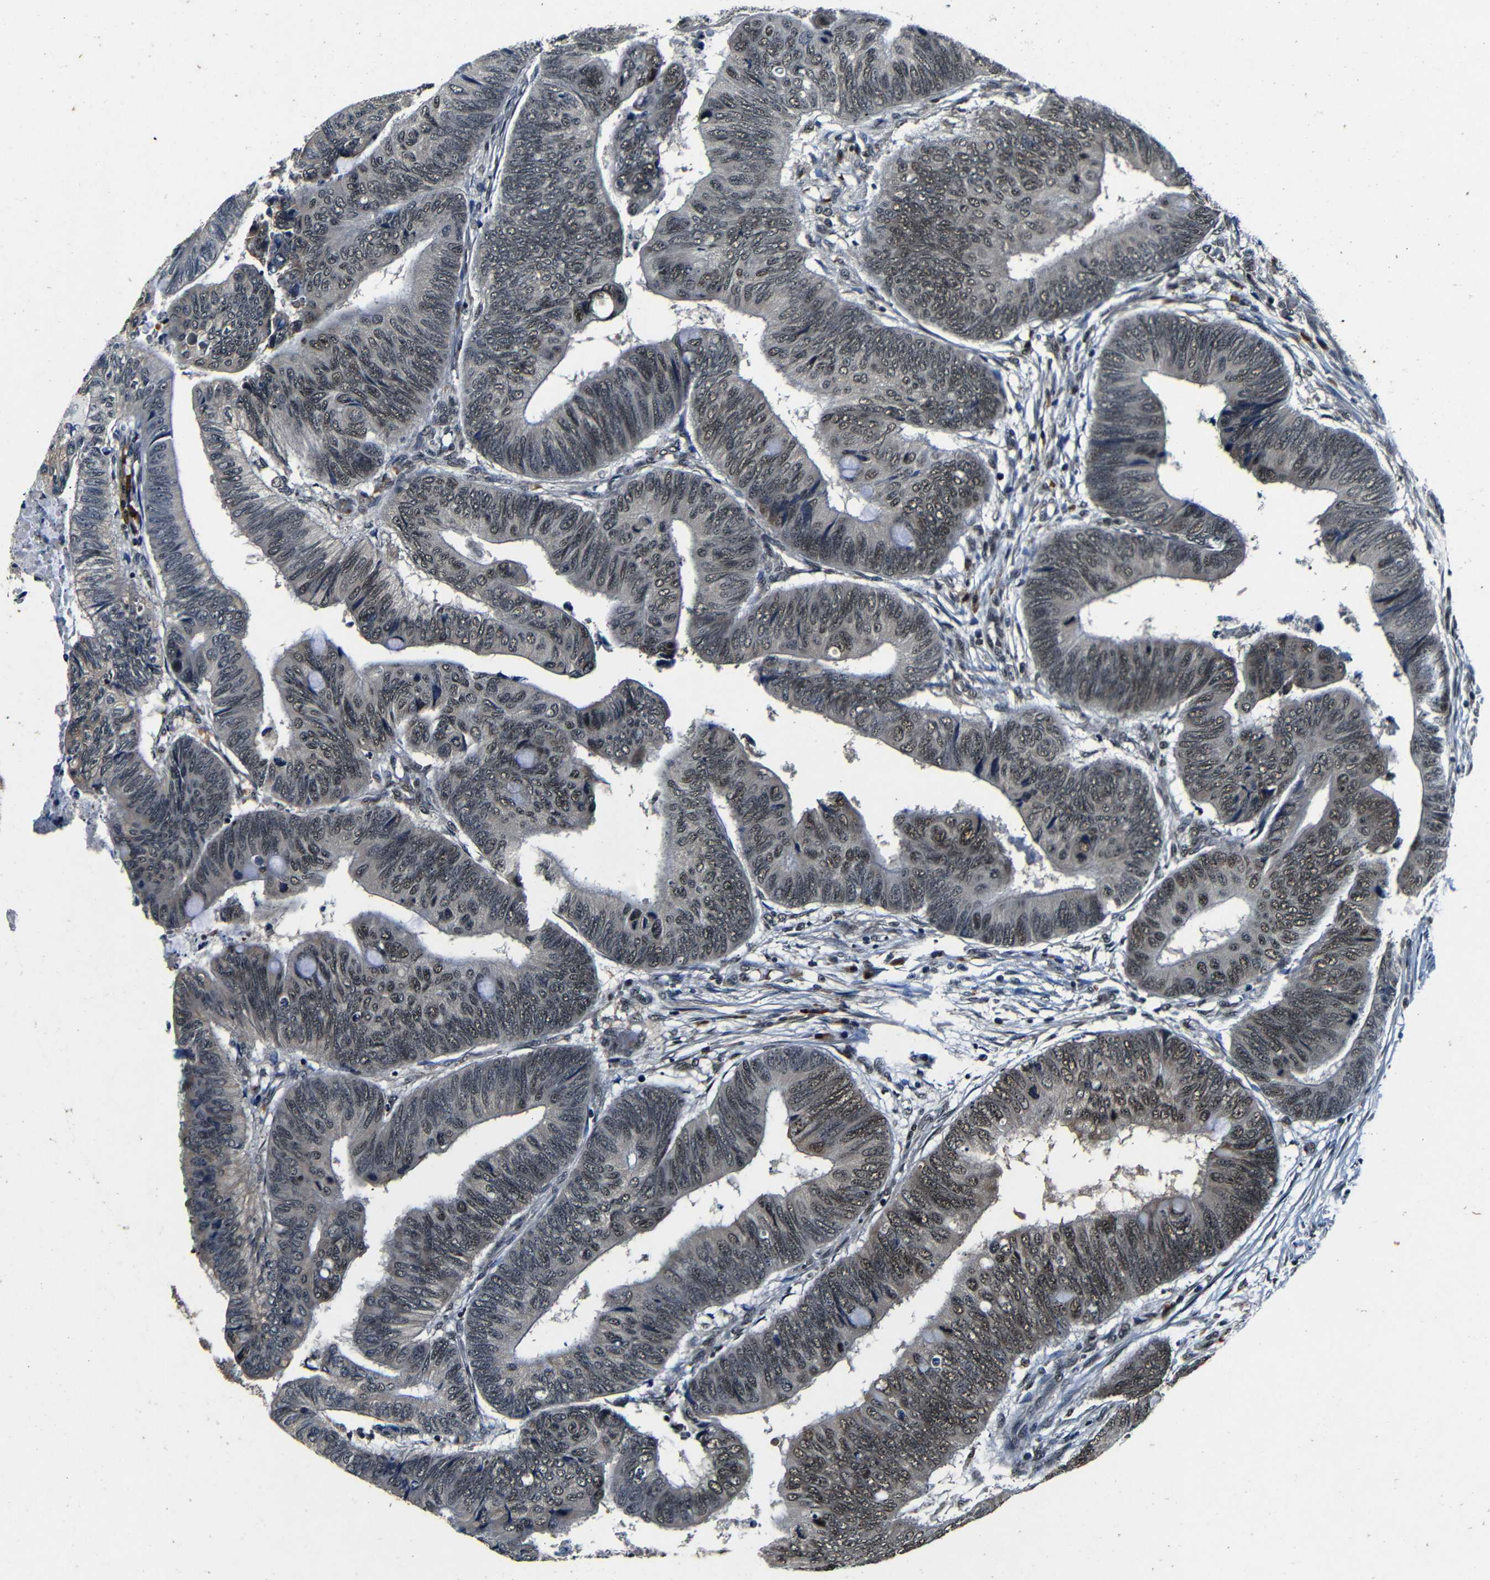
{"staining": {"intensity": "weak", "quantity": ">75%", "location": "nuclear"}, "tissue": "colorectal cancer", "cell_type": "Tumor cells", "image_type": "cancer", "snomed": [{"axis": "morphology", "description": "Normal tissue, NOS"}, {"axis": "morphology", "description": "Adenocarcinoma, NOS"}, {"axis": "topography", "description": "Rectum"}, {"axis": "topography", "description": "Peripheral nerve tissue"}], "caption": "There is low levels of weak nuclear expression in tumor cells of colorectal adenocarcinoma, as demonstrated by immunohistochemical staining (brown color).", "gene": "FOXD4", "patient": {"sex": "male", "age": 92}}